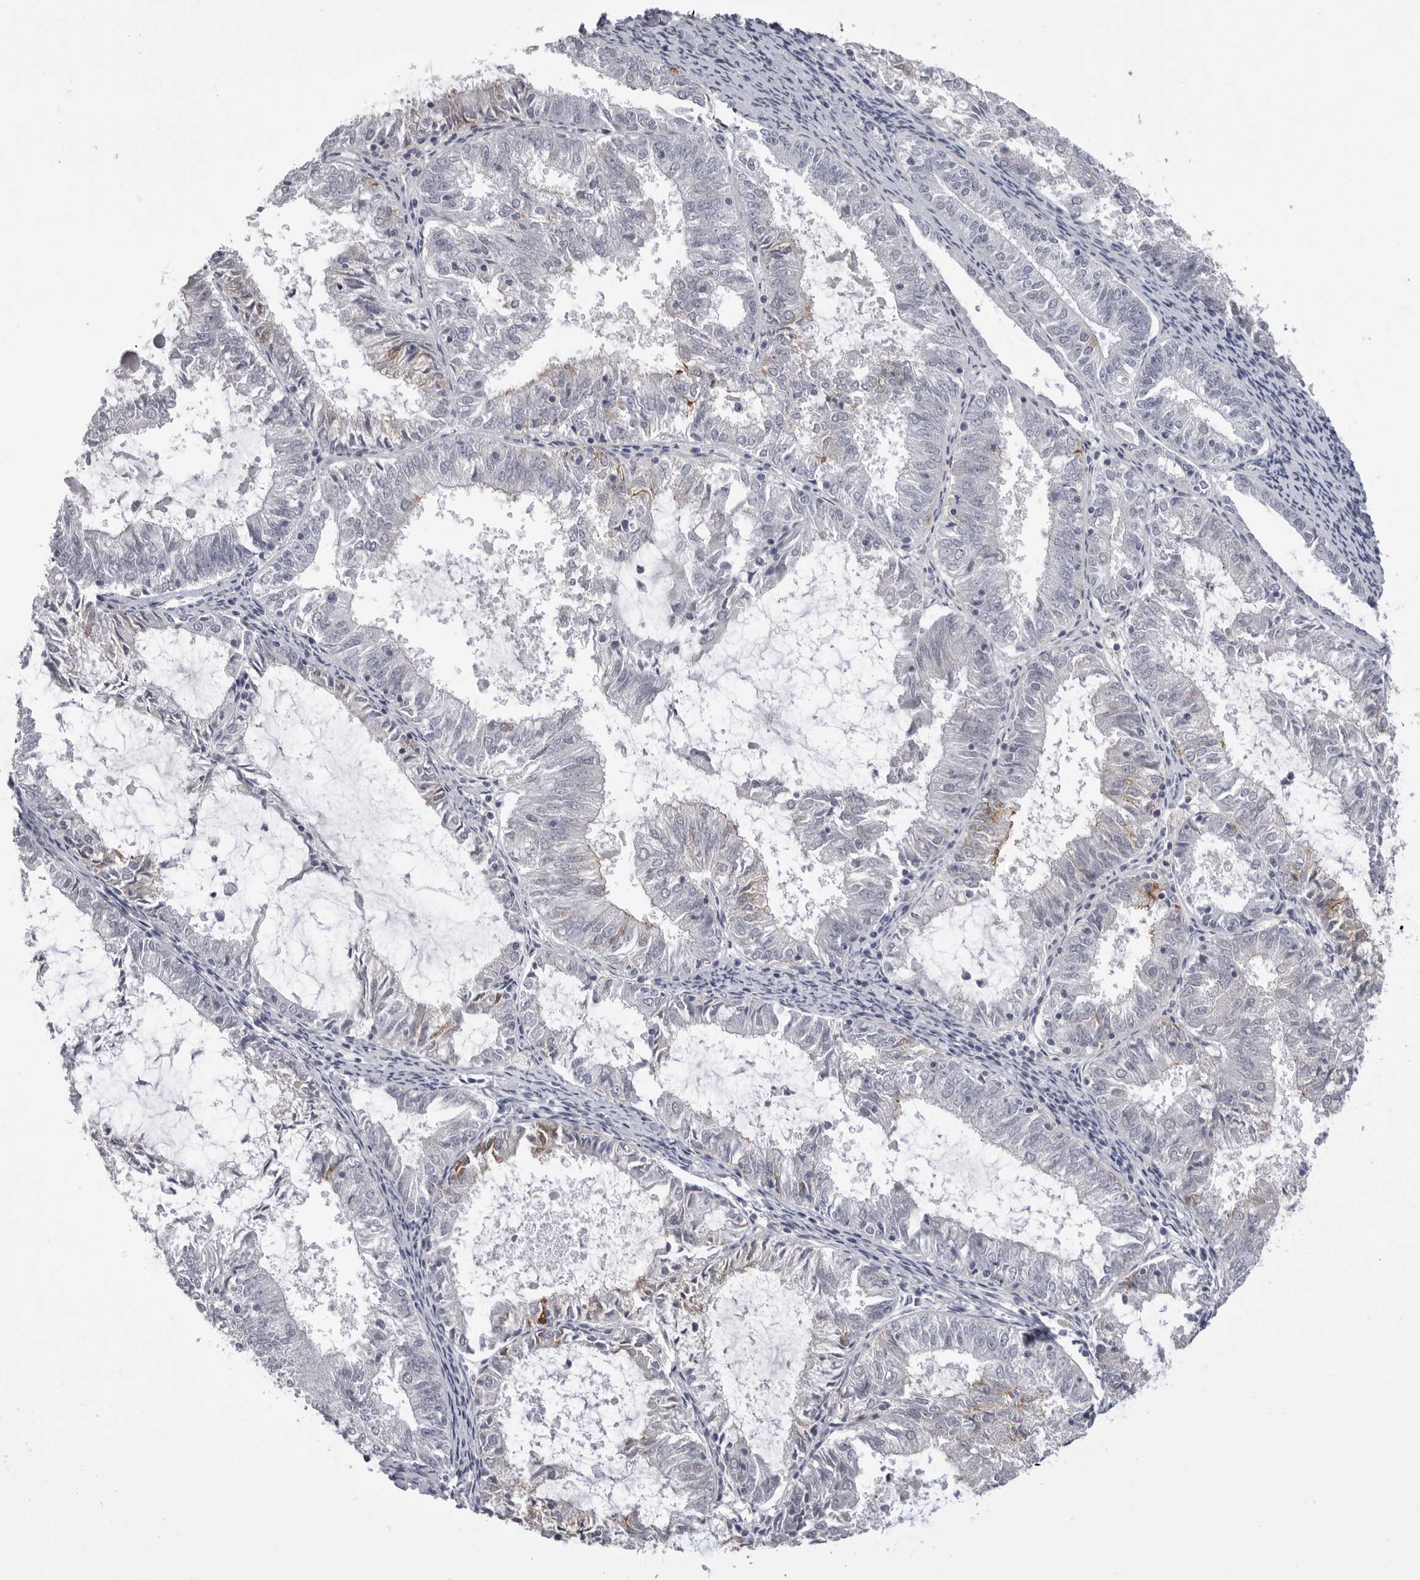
{"staining": {"intensity": "moderate", "quantity": "<25%", "location": "cytoplasmic/membranous"}, "tissue": "endometrial cancer", "cell_type": "Tumor cells", "image_type": "cancer", "snomed": [{"axis": "morphology", "description": "Adenocarcinoma, NOS"}, {"axis": "topography", "description": "Endometrium"}], "caption": "The image shows a brown stain indicating the presence of a protein in the cytoplasmic/membranous of tumor cells in endometrial cancer (adenocarcinoma). (IHC, brightfield microscopy, high magnification).", "gene": "SERPING1", "patient": {"sex": "female", "age": 57}}